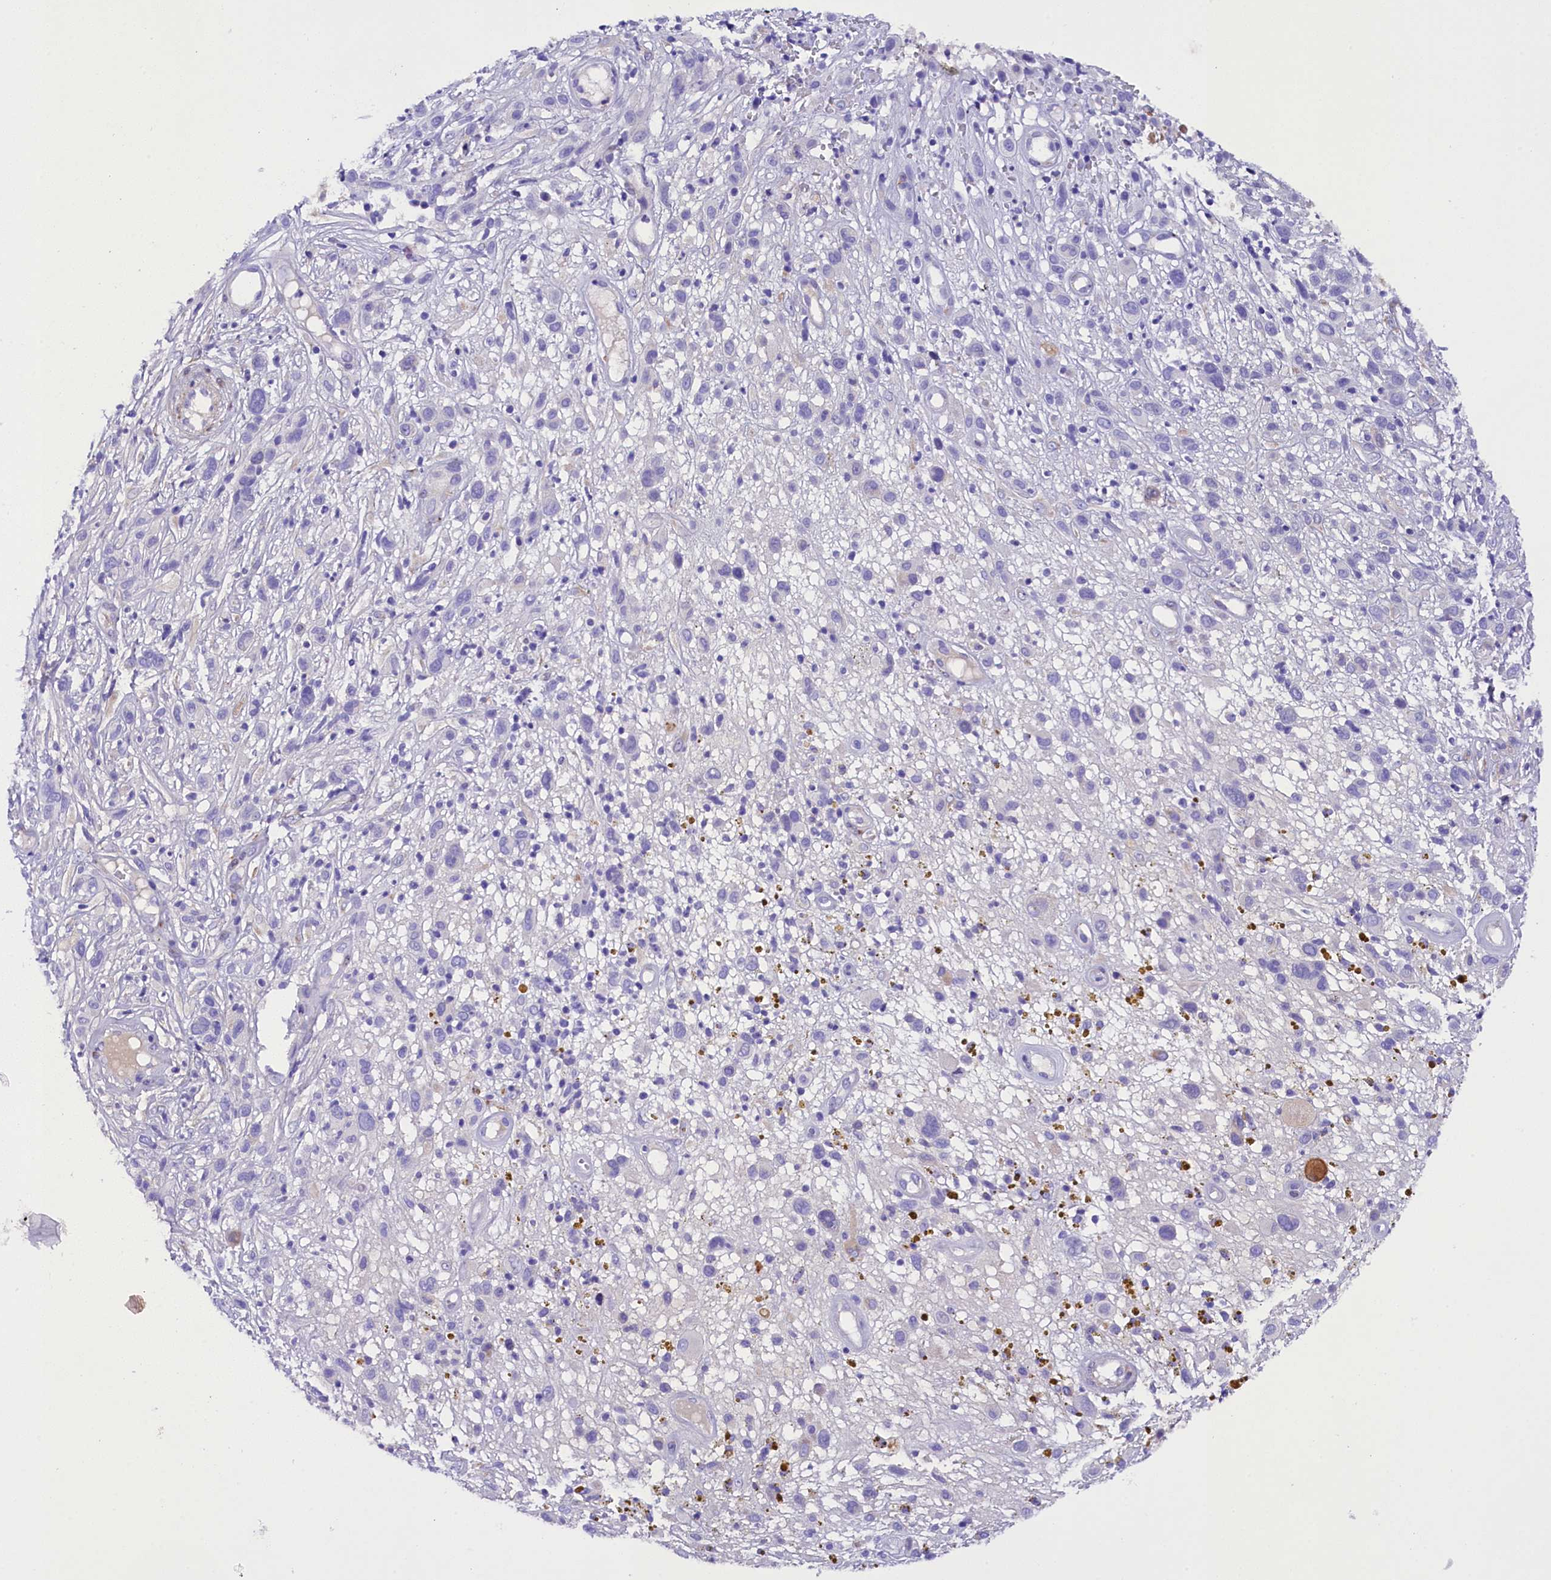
{"staining": {"intensity": "negative", "quantity": "none", "location": "none"}, "tissue": "melanoma", "cell_type": "Tumor cells", "image_type": "cancer", "snomed": [{"axis": "morphology", "description": "Malignant melanoma, NOS"}, {"axis": "topography", "description": "Skin of trunk"}], "caption": "IHC histopathology image of neoplastic tissue: malignant melanoma stained with DAB exhibits no significant protein staining in tumor cells.", "gene": "SOD3", "patient": {"sex": "male", "age": 71}}